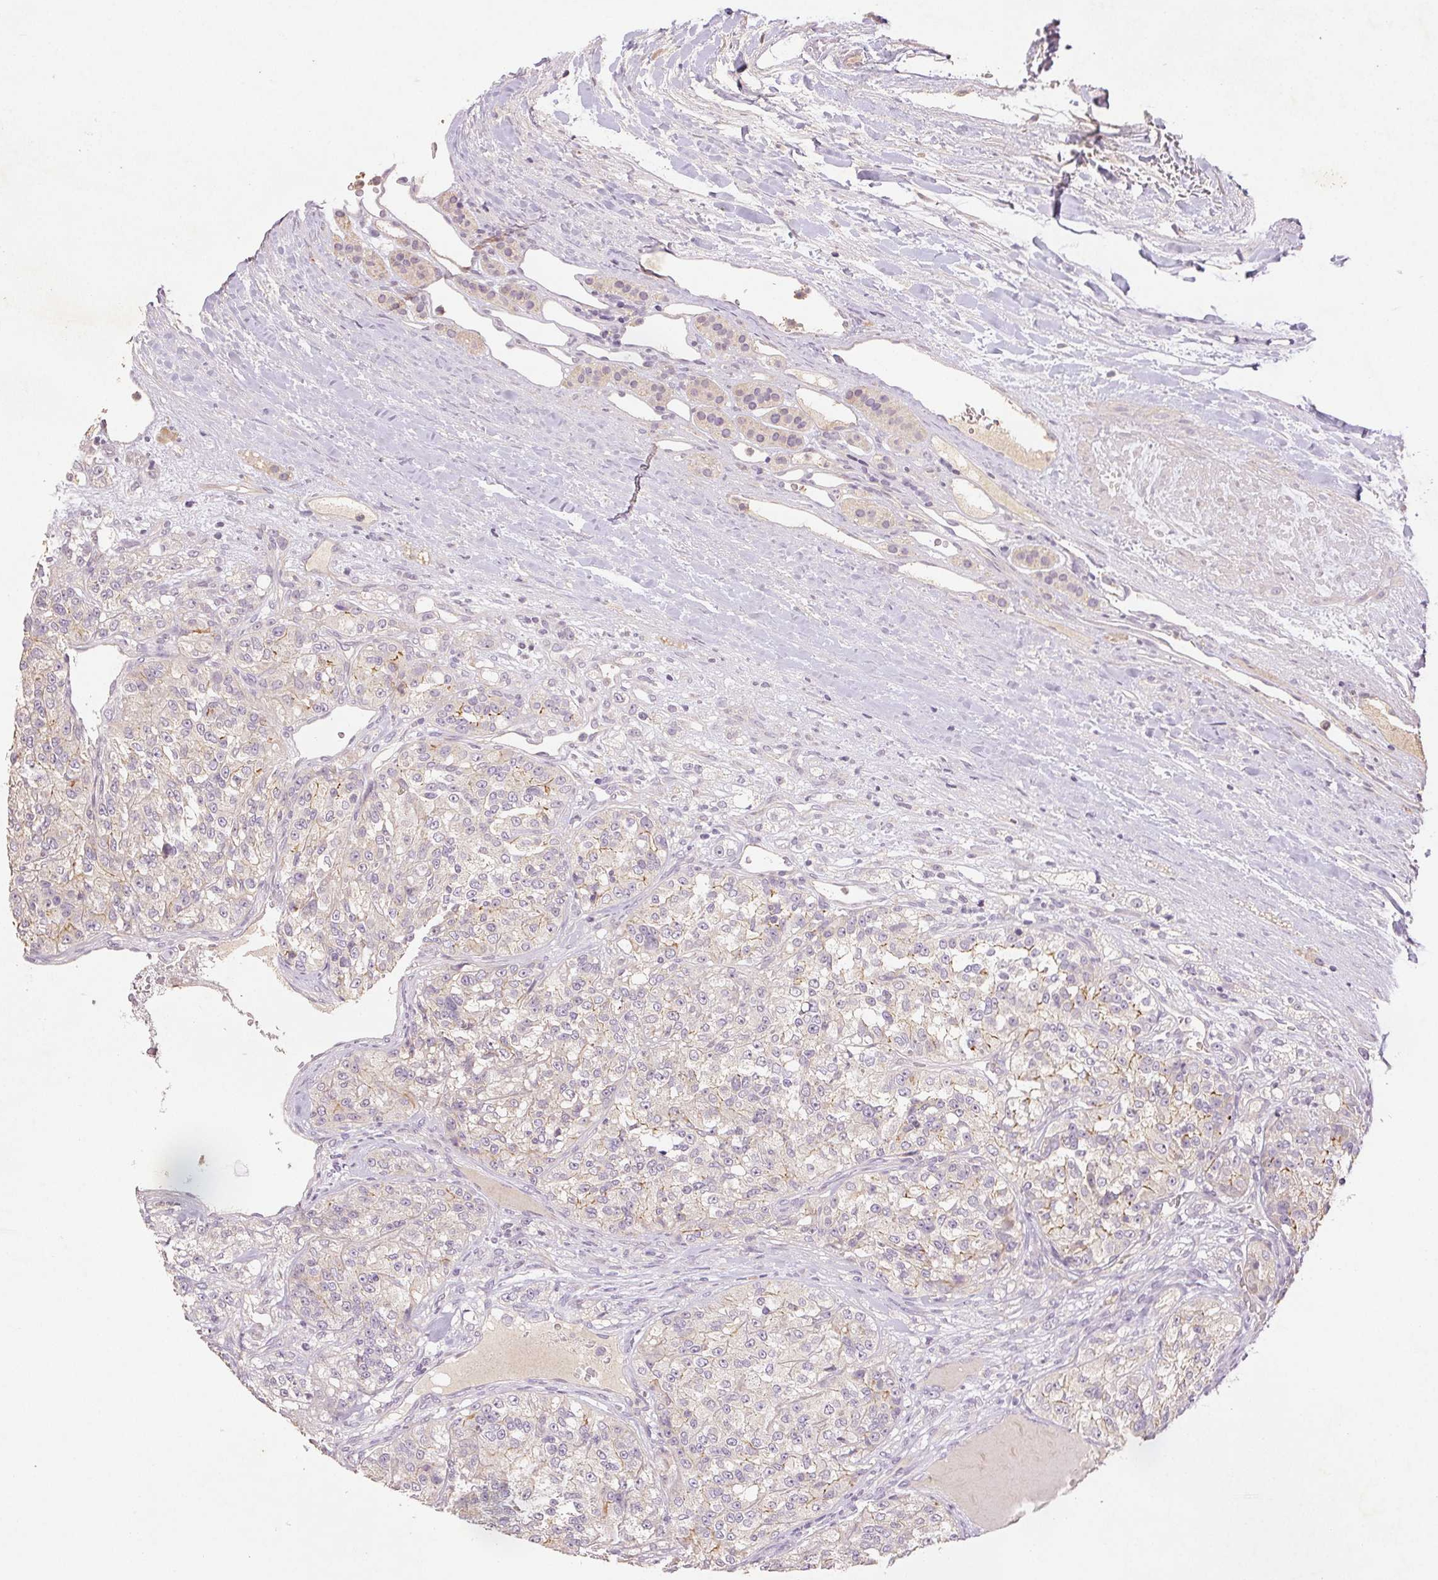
{"staining": {"intensity": "negative", "quantity": "none", "location": "none"}, "tissue": "renal cancer", "cell_type": "Tumor cells", "image_type": "cancer", "snomed": [{"axis": "morphology", "description": "Adenocarcinoma, NOS"}, {"axis": "topography", "description": "Kidney"}], "caption": "High power microscopy photomicrograph of an immunohistochemistry histopathology image of renal adenocarcinoma, revealing no significant staining in tumor cells.", "gene": "YIF1B", "patient": {"sex": "female", "age": 63}}